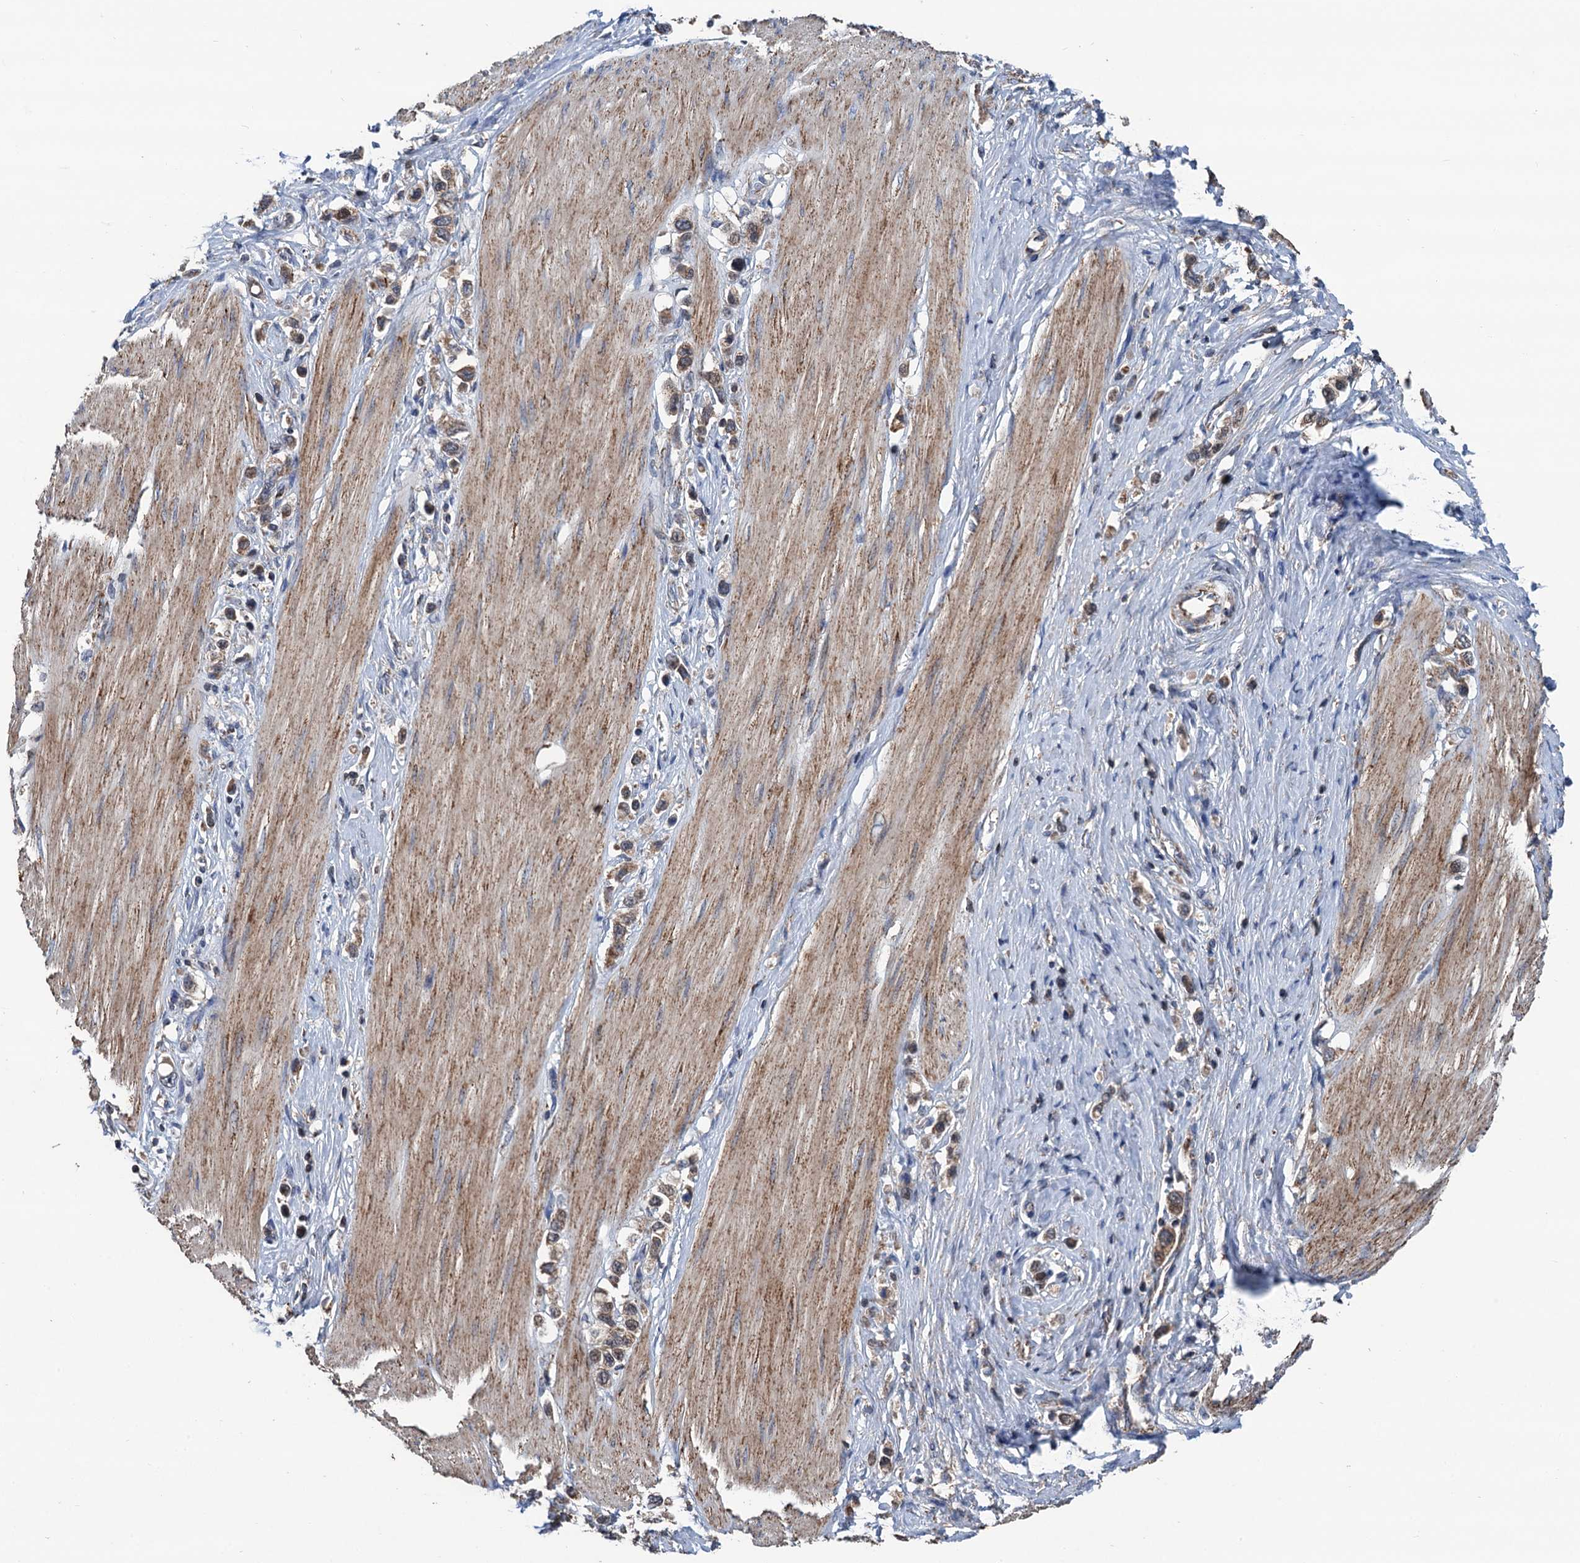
{"staining": {"intensity": "moderate", "quantity": ">75%", "location": "cytoplasmic/membranous"}, "tissue": "stomach cancer", "cell_type": "Tumor cells", "image_type": "cancer", "snomed": [{"axis": "morphology", "description": "Adenocarcinoma, NOS"}, {"axis": "topography", "description": "Stomach"}], "caption": "The photomicrograph shows a brown stain indicating the presence of a protein in the cytoplasmic/membranous of tumor cells in stomach cancer (adenocarcinoma).", "gene": "DGLUCY", "patient": {"sex": "female", "age": 65}}